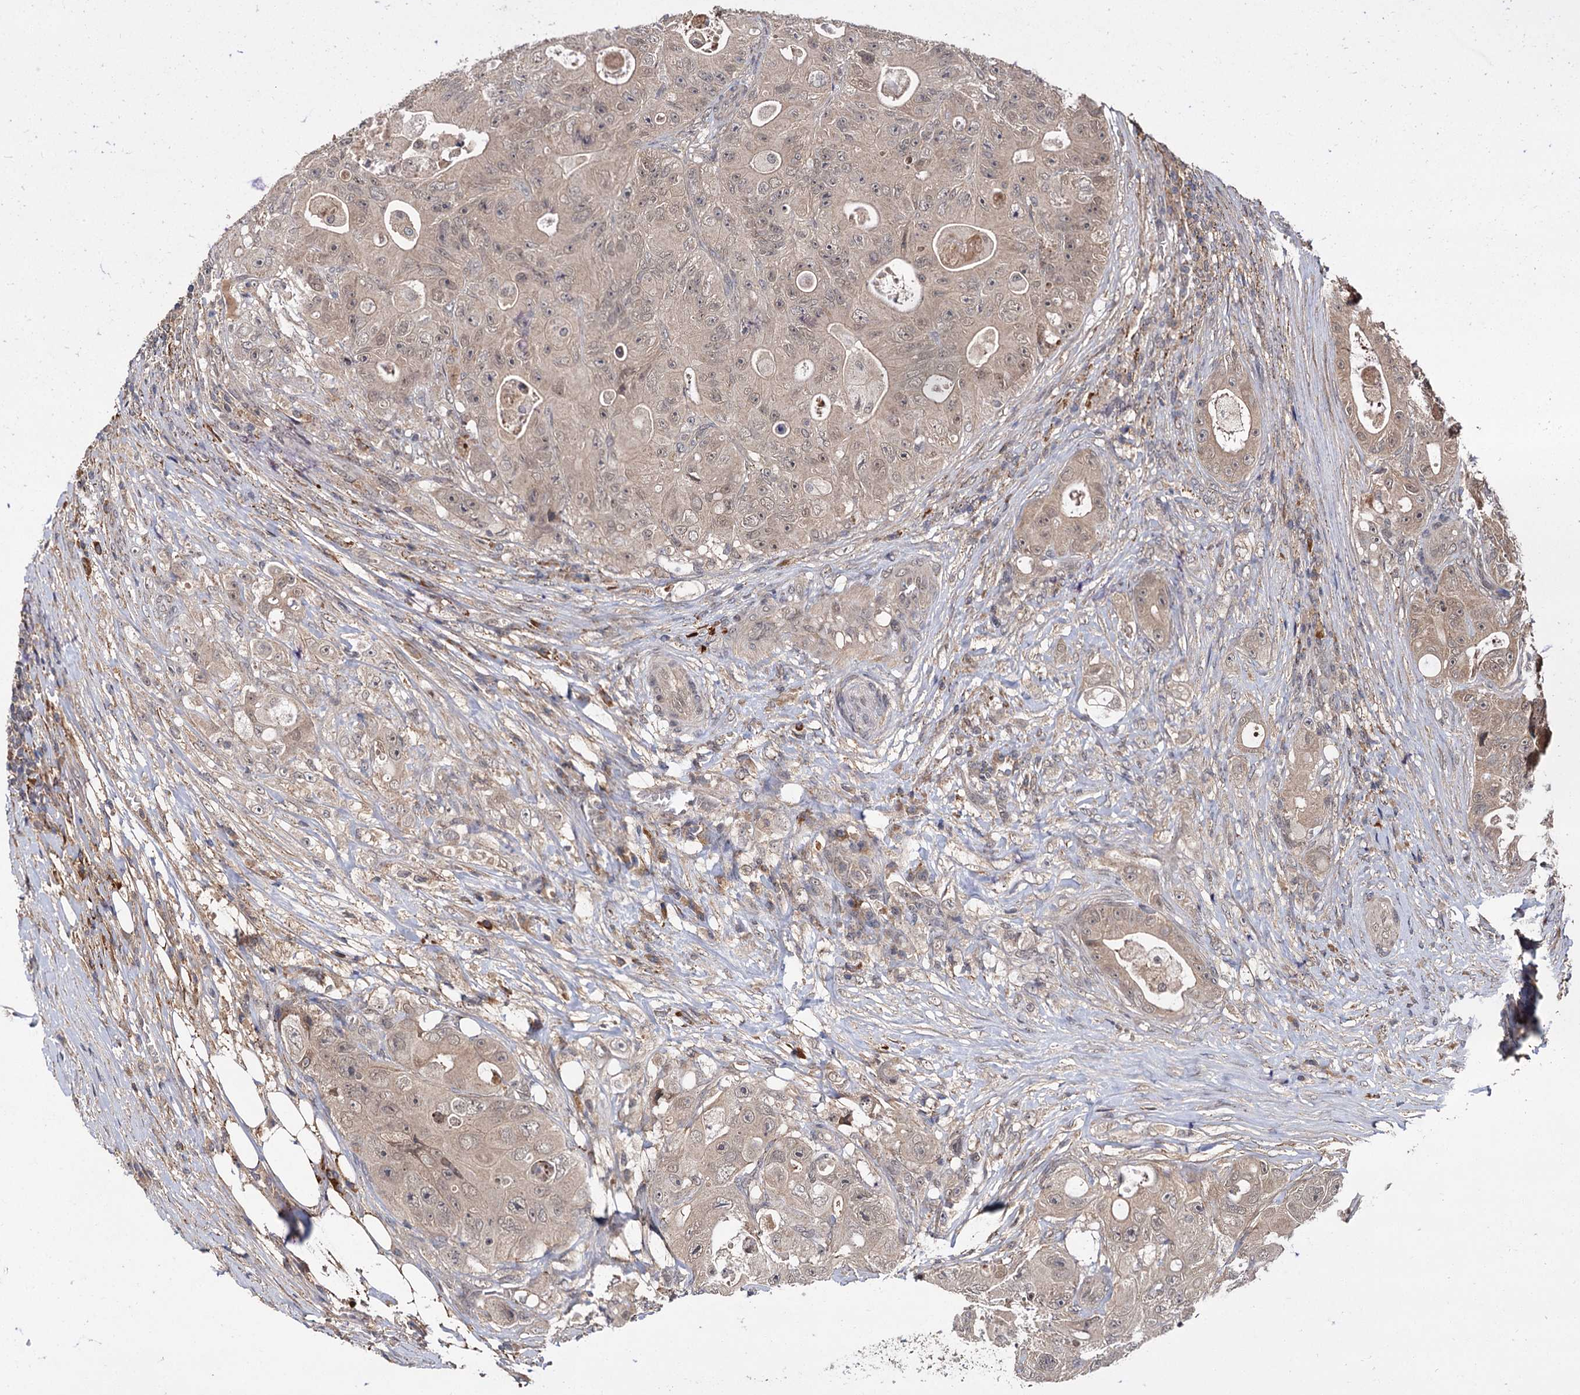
{"staining": {"intensity": "weak", "quantity": "<25%", "location": "cytoplasmic/membranous"}, "tissue": "colorectal cancer", "cell_type": "Tumor cells", "image_type": "cancer", "snomed": [{"axis": "morphology", "description": "Adenocarcinoma, NOS"}, {"axis": "topography", "description": "Colon"}], "caption": "Immunohistochemistry (IHC) histopathology image of human colorectal cancer (adenocarcinoma) stained for a protein (brown), which exhibits no positivity in tumor cells.", "gene": "MBD6", "patient": {"sex": "female", "age": 46}}